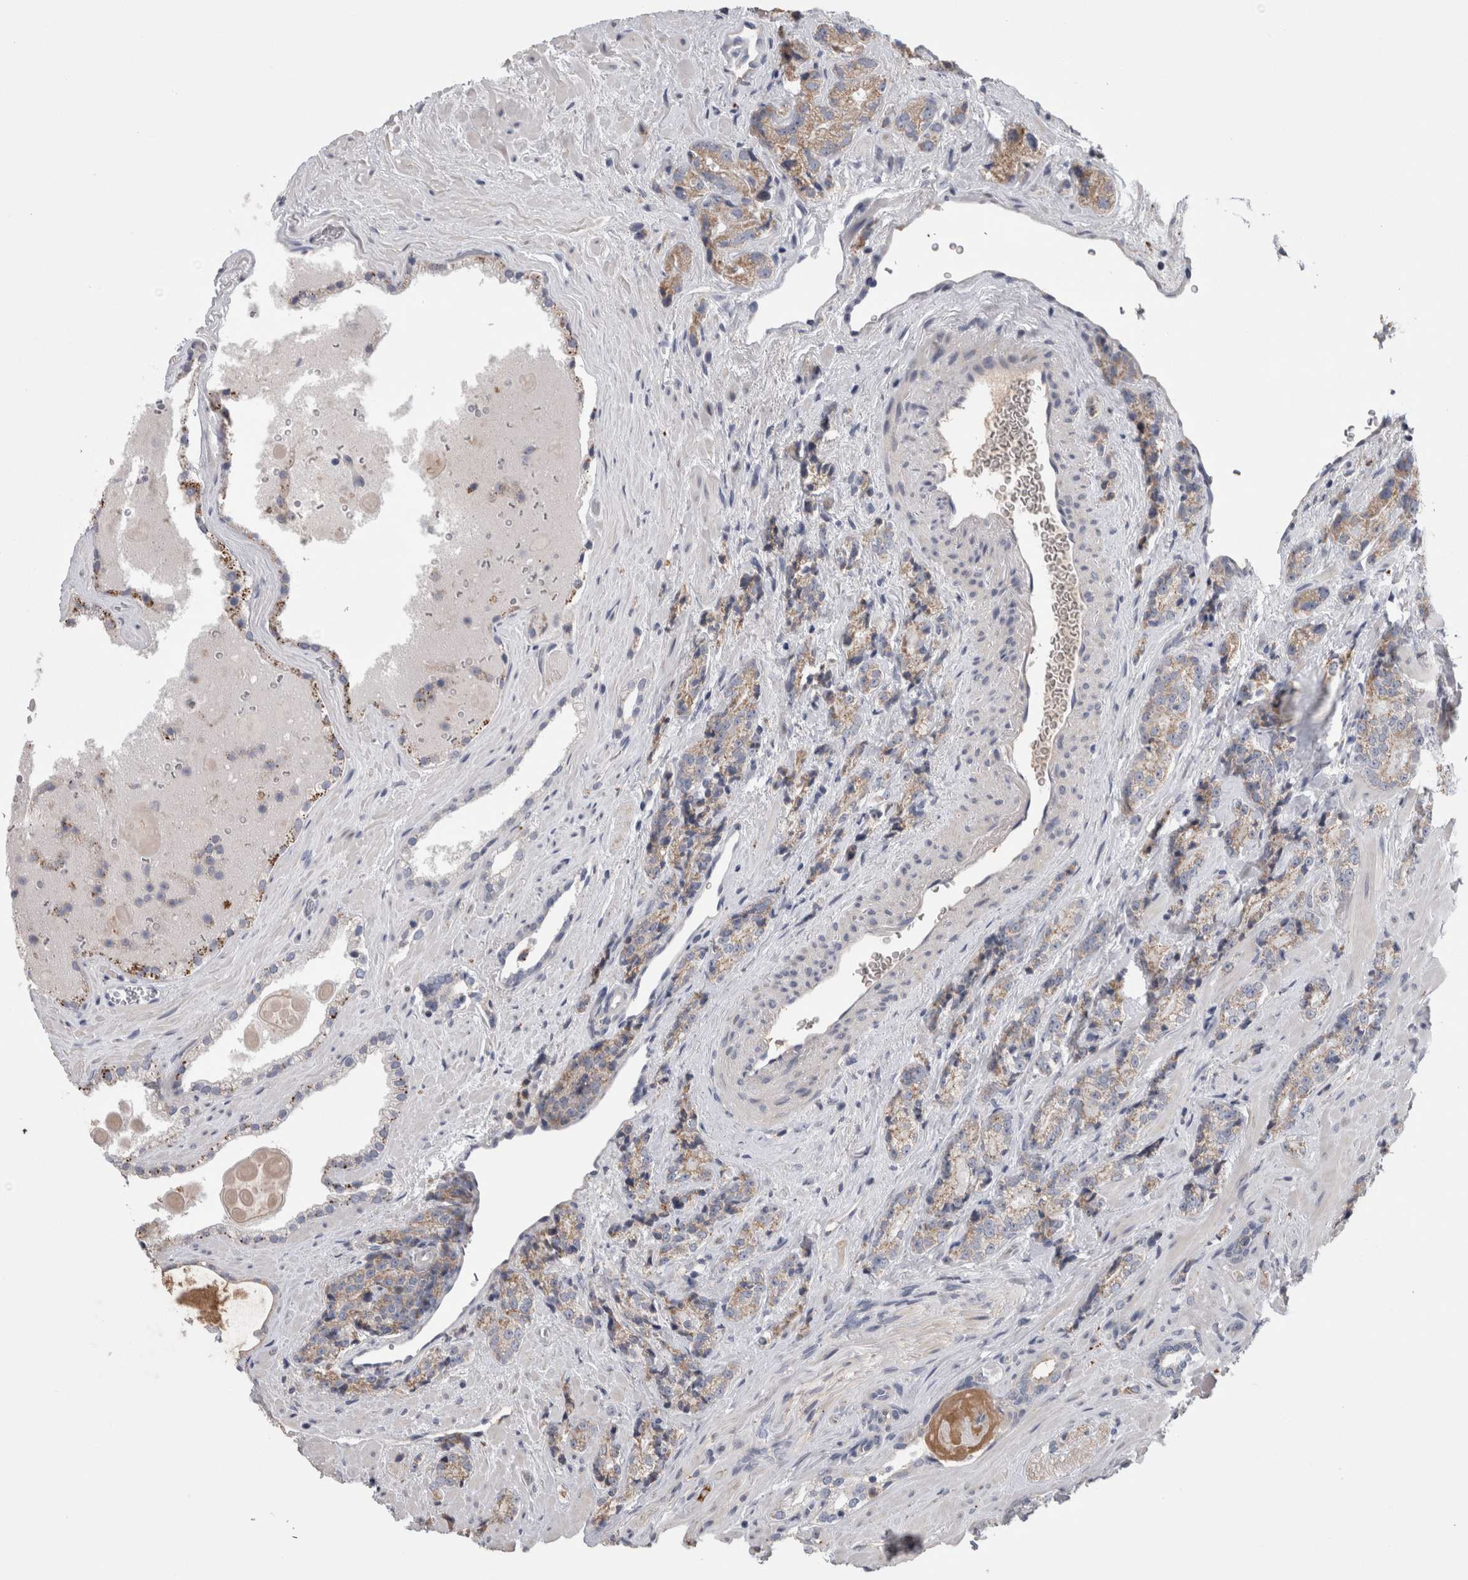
{"staining": {"intensity": "weak", "quantity": ">75%", "location": "cytoplasmic/membranous"}, "tissue": "prostate cancer", "cell_type": "Tumor cells", "image_type": "cancer", "snomed": [{"axis": "morphology", "description": "Adenocarcinoma, High grade"}, {"axis": "topography", "description": "Prostate"}], "caption": "Immunohistochemistry histopathology image of human prostate cancer (adenocarcinoma (high-grade)) stained for a protein (brown), which exhibits low levels of weak cytoplasmic/membranous staining in about >75% of tumor cells.", "gene": "STC1", "patient": {"sex": "male", "age": 71}}